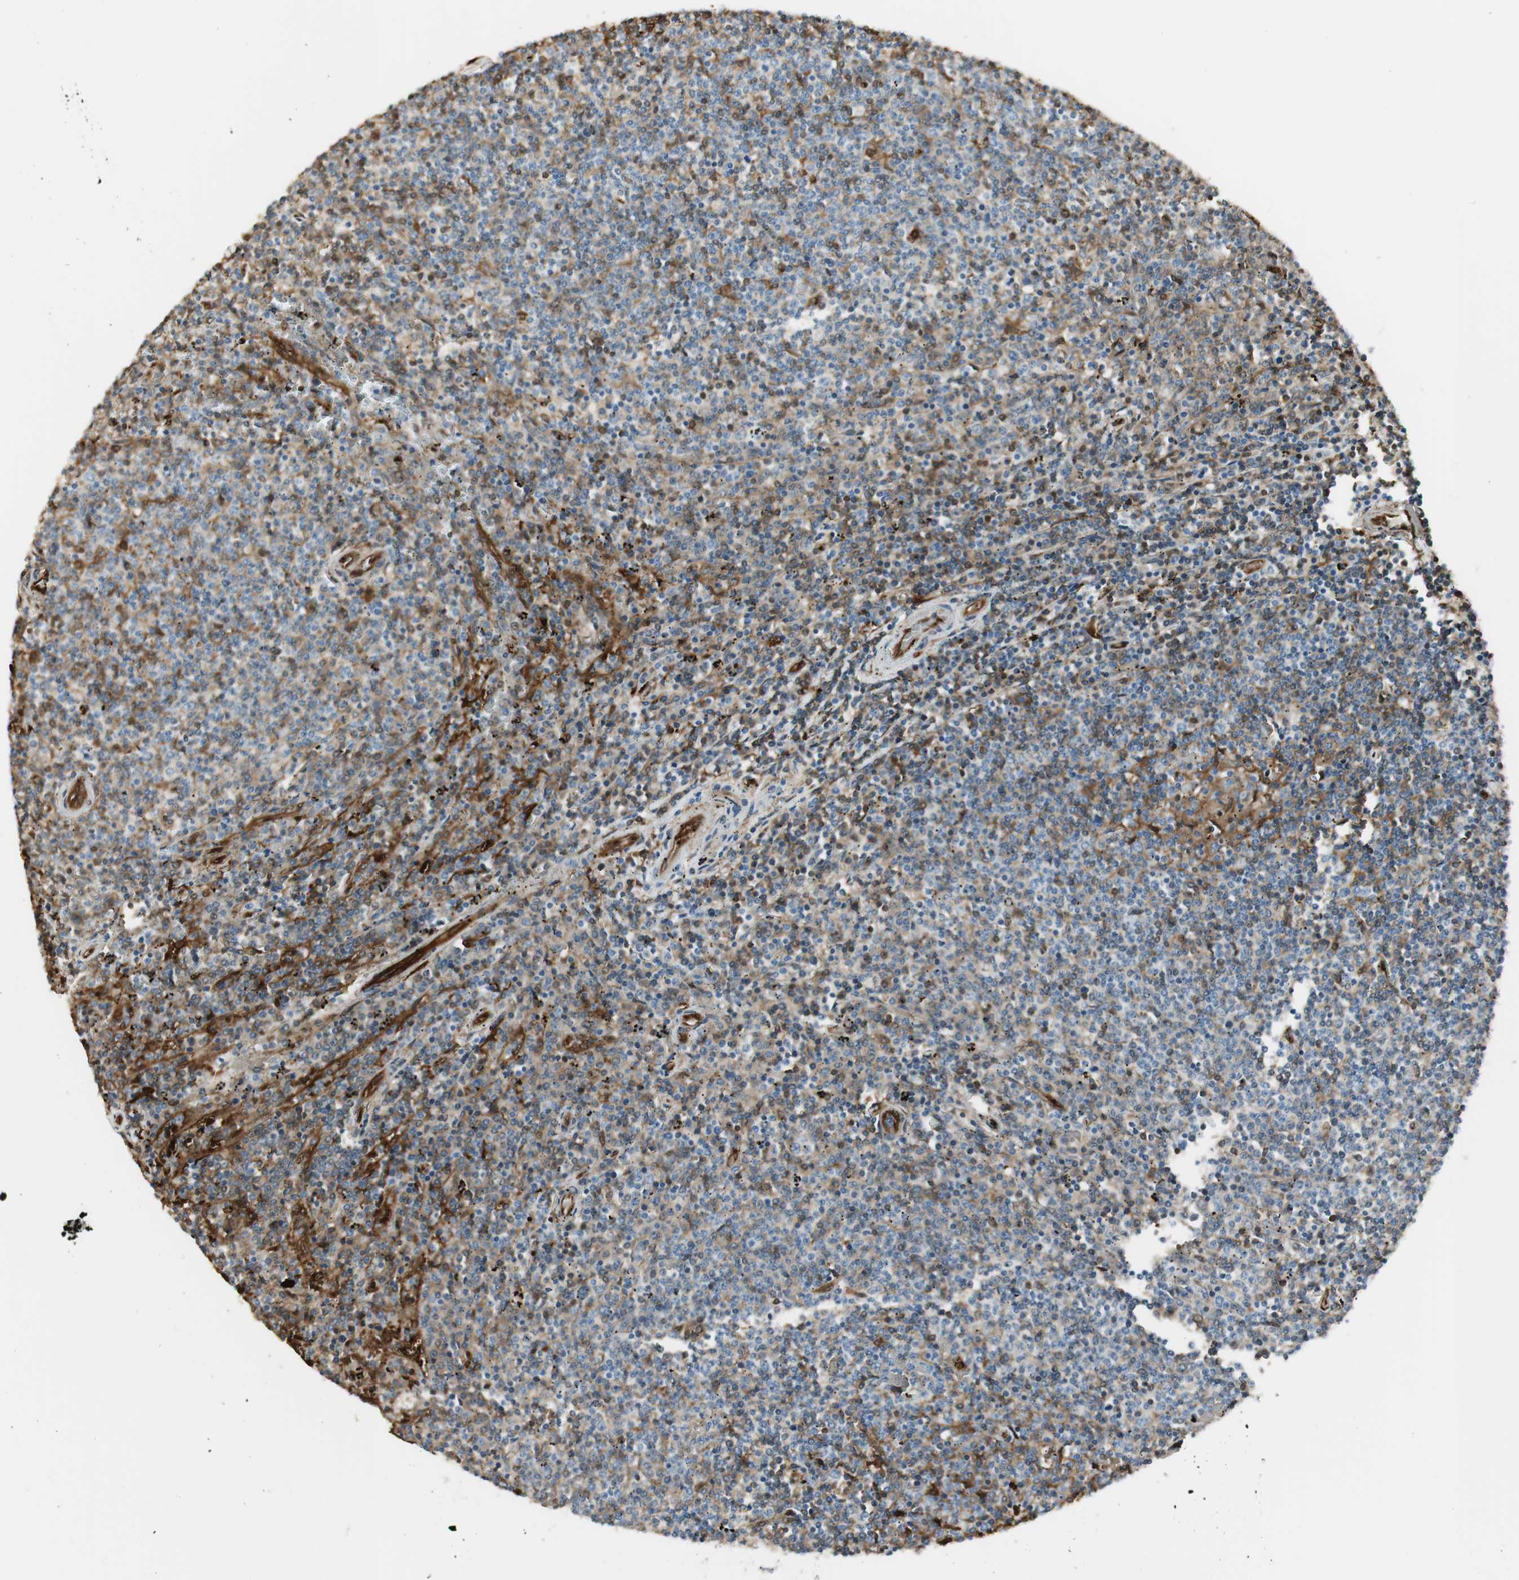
{"staining": {"intensity": "moderate", "quantity": "25%-75%", "location": "cytoplasmic/membranous"}, "tissue": "lymphoma", "cell_type": "Tumor cells", "image_type": "cancer", "snomed": [{"axis": "morphology", "description": "Malignant lymphoma, non-Hodgkin's type, Low grade"}, {"axis": "topography", "description": "Spleen"}], "caption": "Protein expression by immunohistochemistry demonstrates moderate cytoplasmic/membranous positivity in about 25%-75% of tumor cells in lymphoma.", "gene": "SERPINB6", "patient": {"sex": "female", "age": 50}}